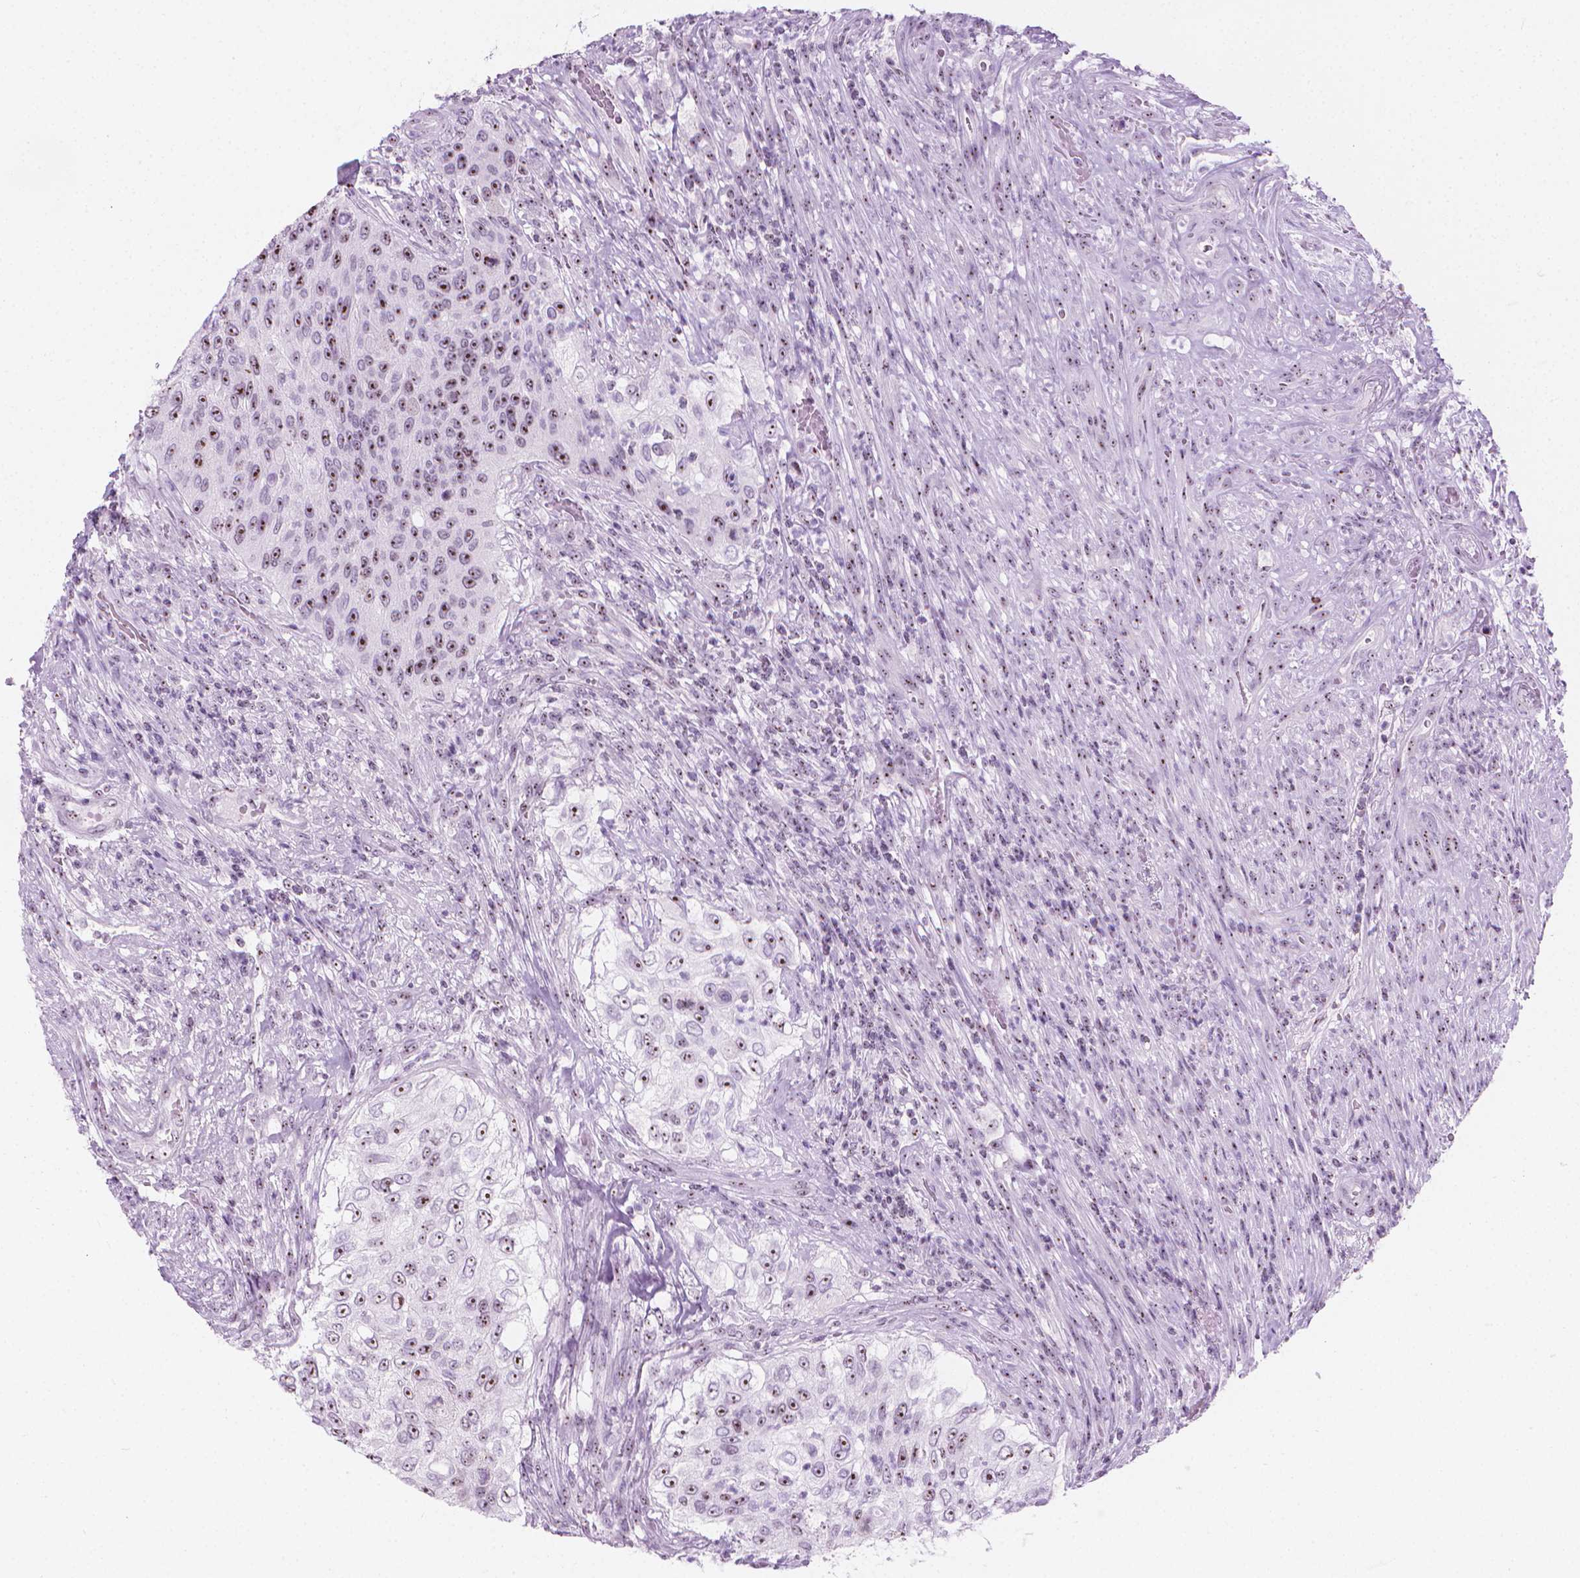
{"staining": {"intensity": "moderate", "quantity": ">75%", "location": "nuclear"}, "tissue": "urothelial cancer", "cell_type": "Tumor cells", "image_type": "cancer", "snomed": [{"axis": "morphology", "description": "Urothelial carcinoma, High grade"}, {"axis": "topography", "description": "Urinary bladder"}], "caption": "Urothelial cancer stained for a protein (brown) displays moderate nuclear positive staining in about >75% of tumor cells.", "gene": "NOL7", "patient": {"sex": "female", "age": 60}}